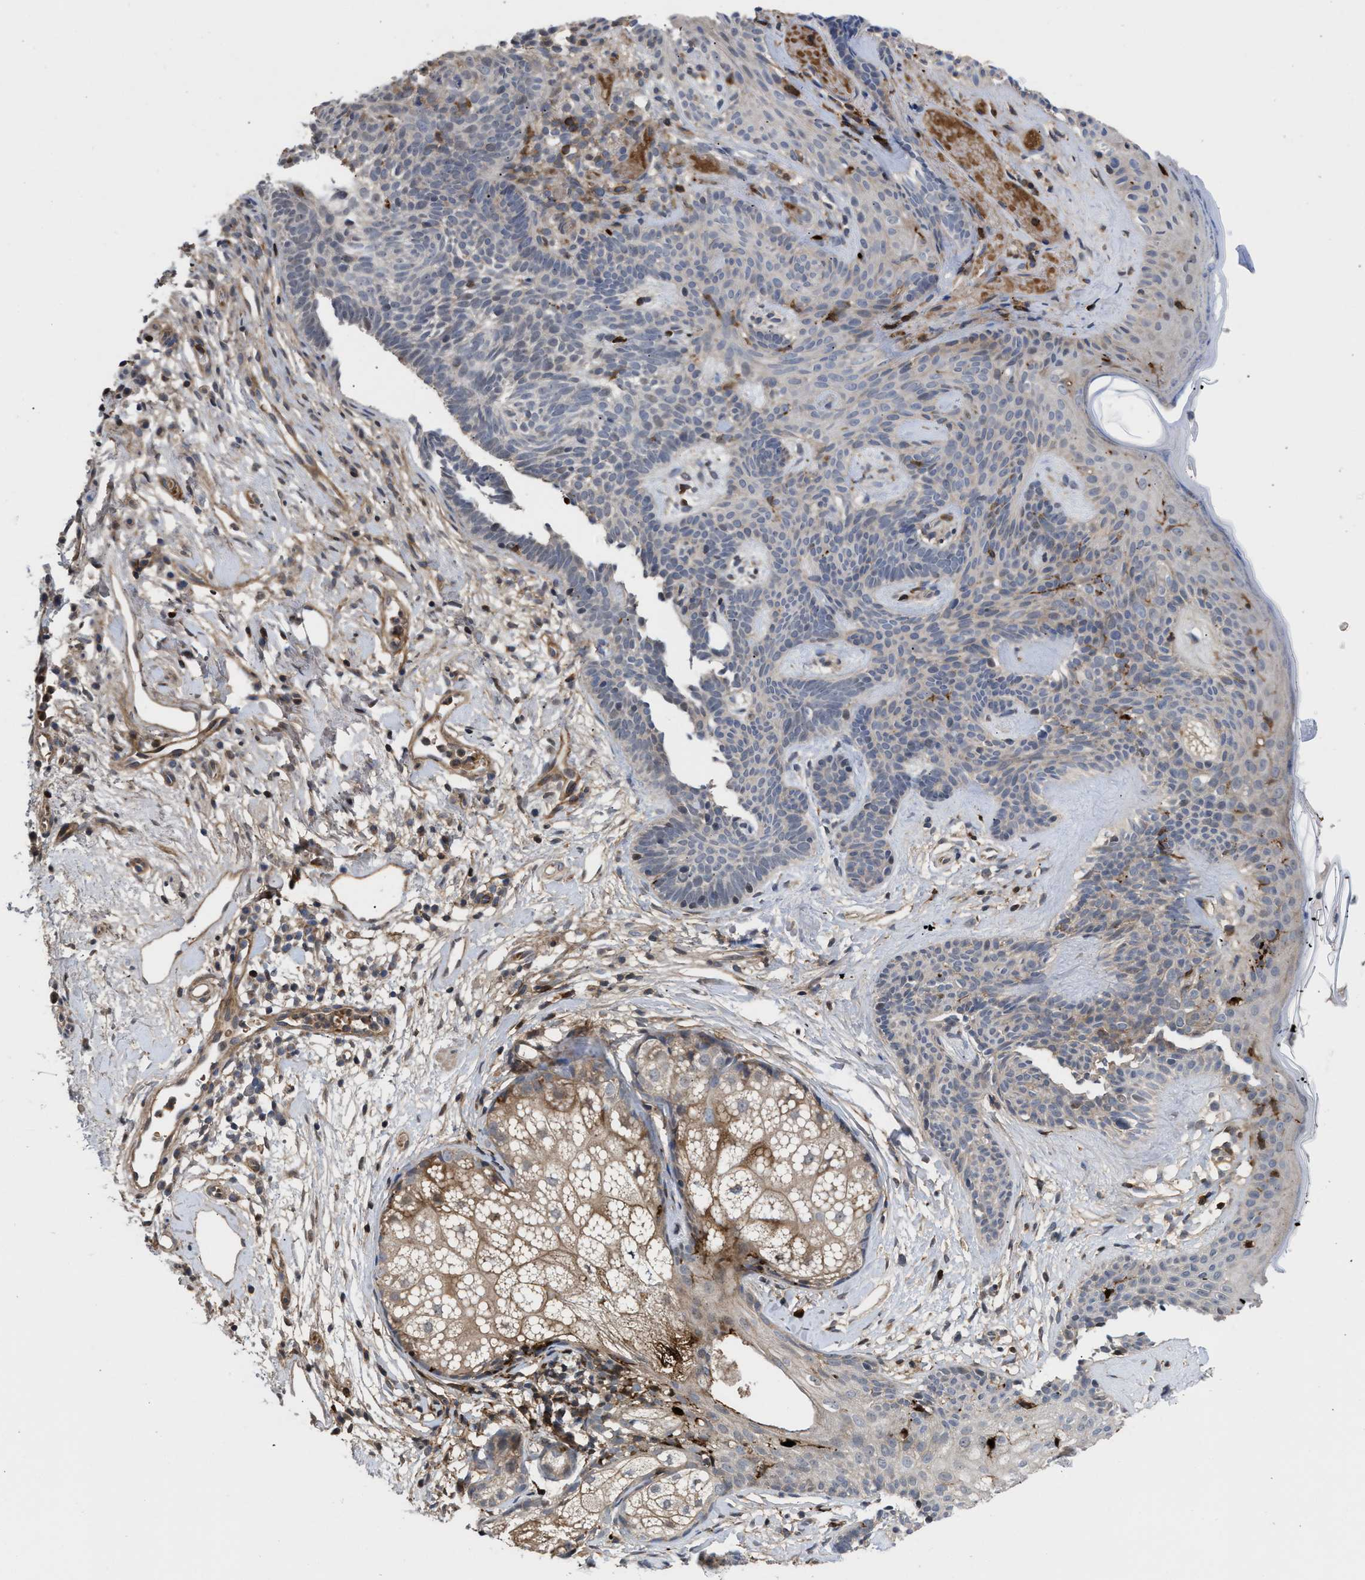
{"staining": {"intensity": "negative", "quantity": "none", "location": "none"}, "tissue": "skin cancer", "cell_type": "Tumor cells", "image_type": "cancer", "snomed": [{"axis": "morphology", "description": "Developmental malformation"}, {"axis": "morphology", "description": "Basal cell carcinoma"}, {"axis": "topography", "description": "Skin"}], "caption": "A photomicrograph of skin cancer (basal cell carcinoma) stained for a protein shows no brown staining in tumor cells. (DAB (3,3'-diaminobenzidine) immunohistochemistry (IHC) visualized using brightfield microscopy, high magnification).", "gene": "PTPRE", "patient": {"sex": "female", "age": 62}}